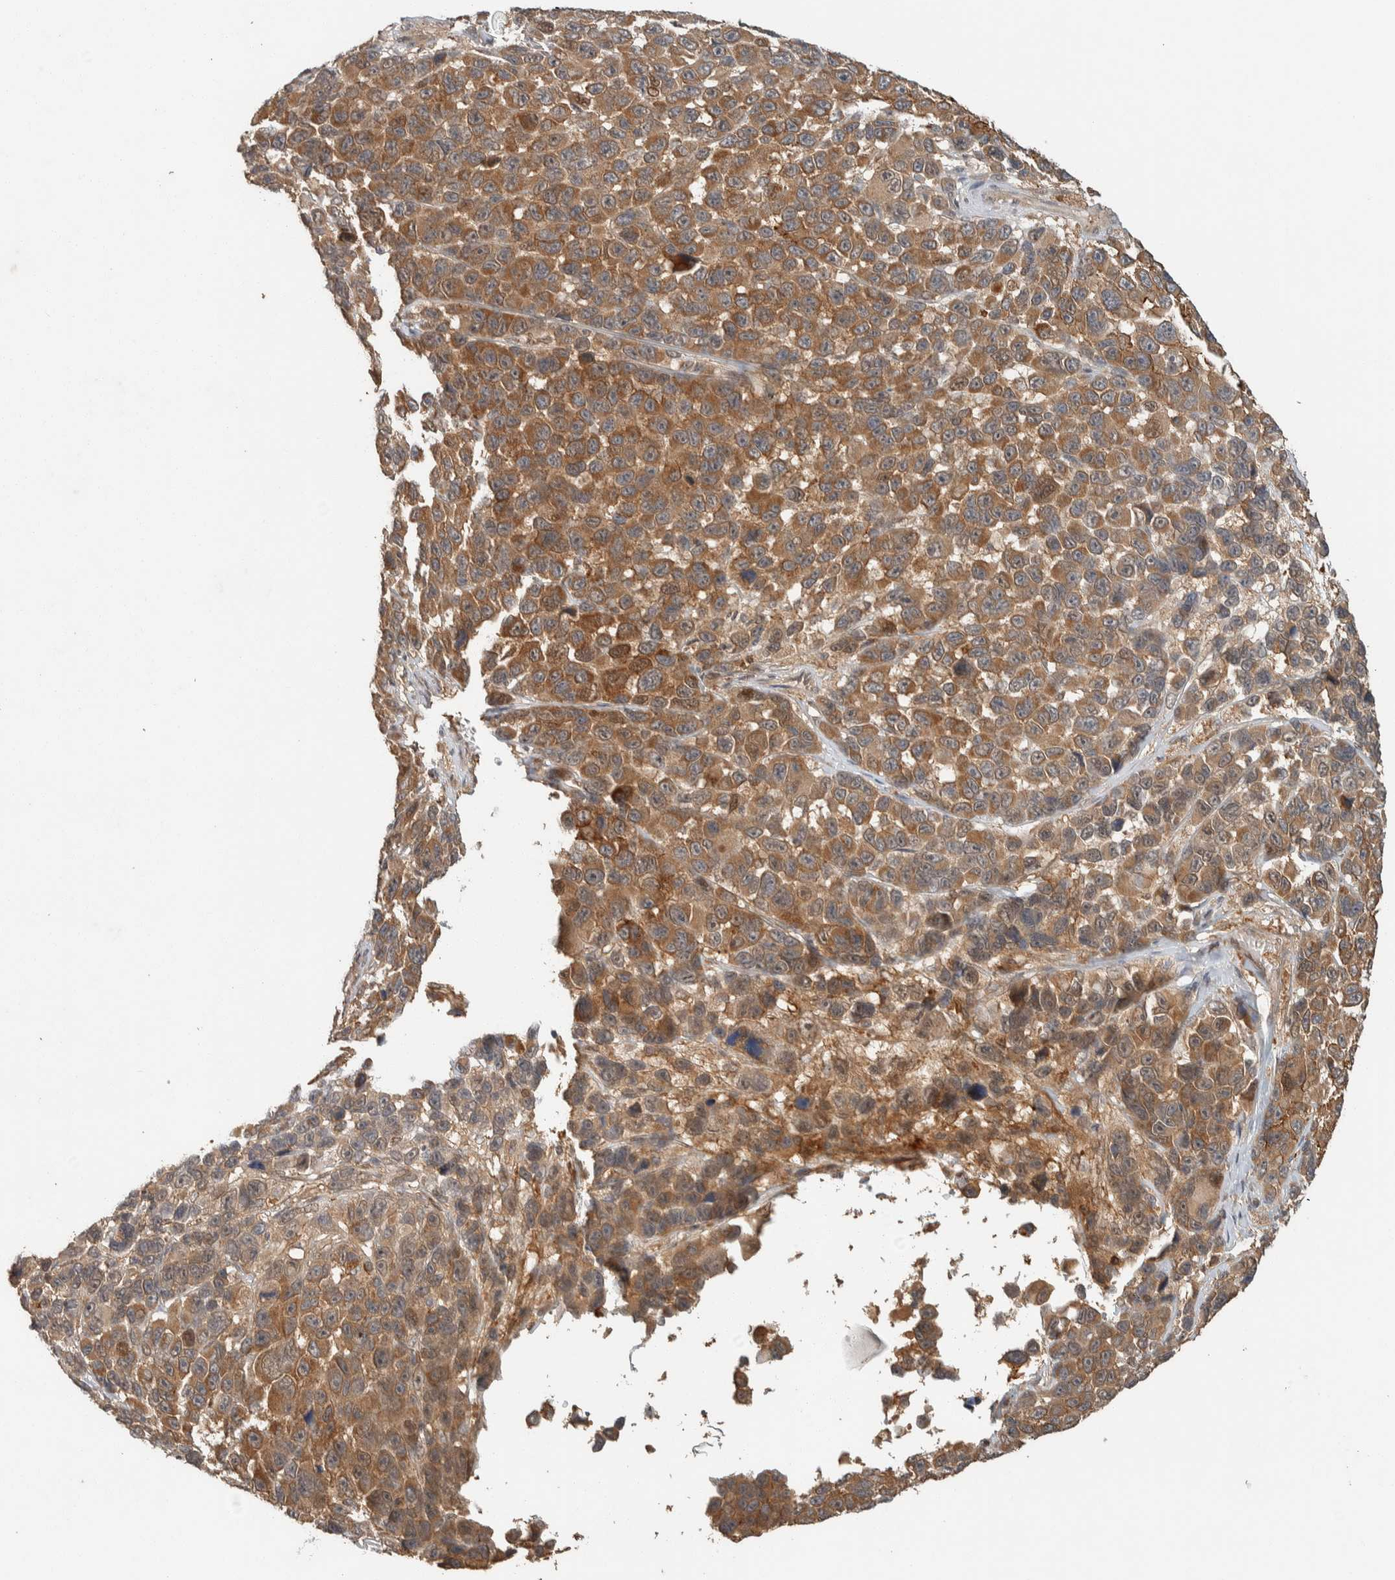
{"staining": {"intensity": "moderate", "quantity": ">75%", "location": "cytoplasmic/membranous"}, "tissue": "melanoma", "cell_type": "Tumor cells", "image_type": "cancer", "snomed": [{"axis": "morphology", "description": "Malignant melanoma, NOS"}, {"axis": "topography", "description": "Skin"}], "caption": "High-magnification brightfield microscopy of malignant melanoma stained with DAB (brown) and counterstained with hematoxylin (blue). tumor cells exhibit moderate cytoplasmic/membranous expression is identified in about>75% of cells.", "gene": "ZNF567", "patient": {"sex": "male", "age": 53}}